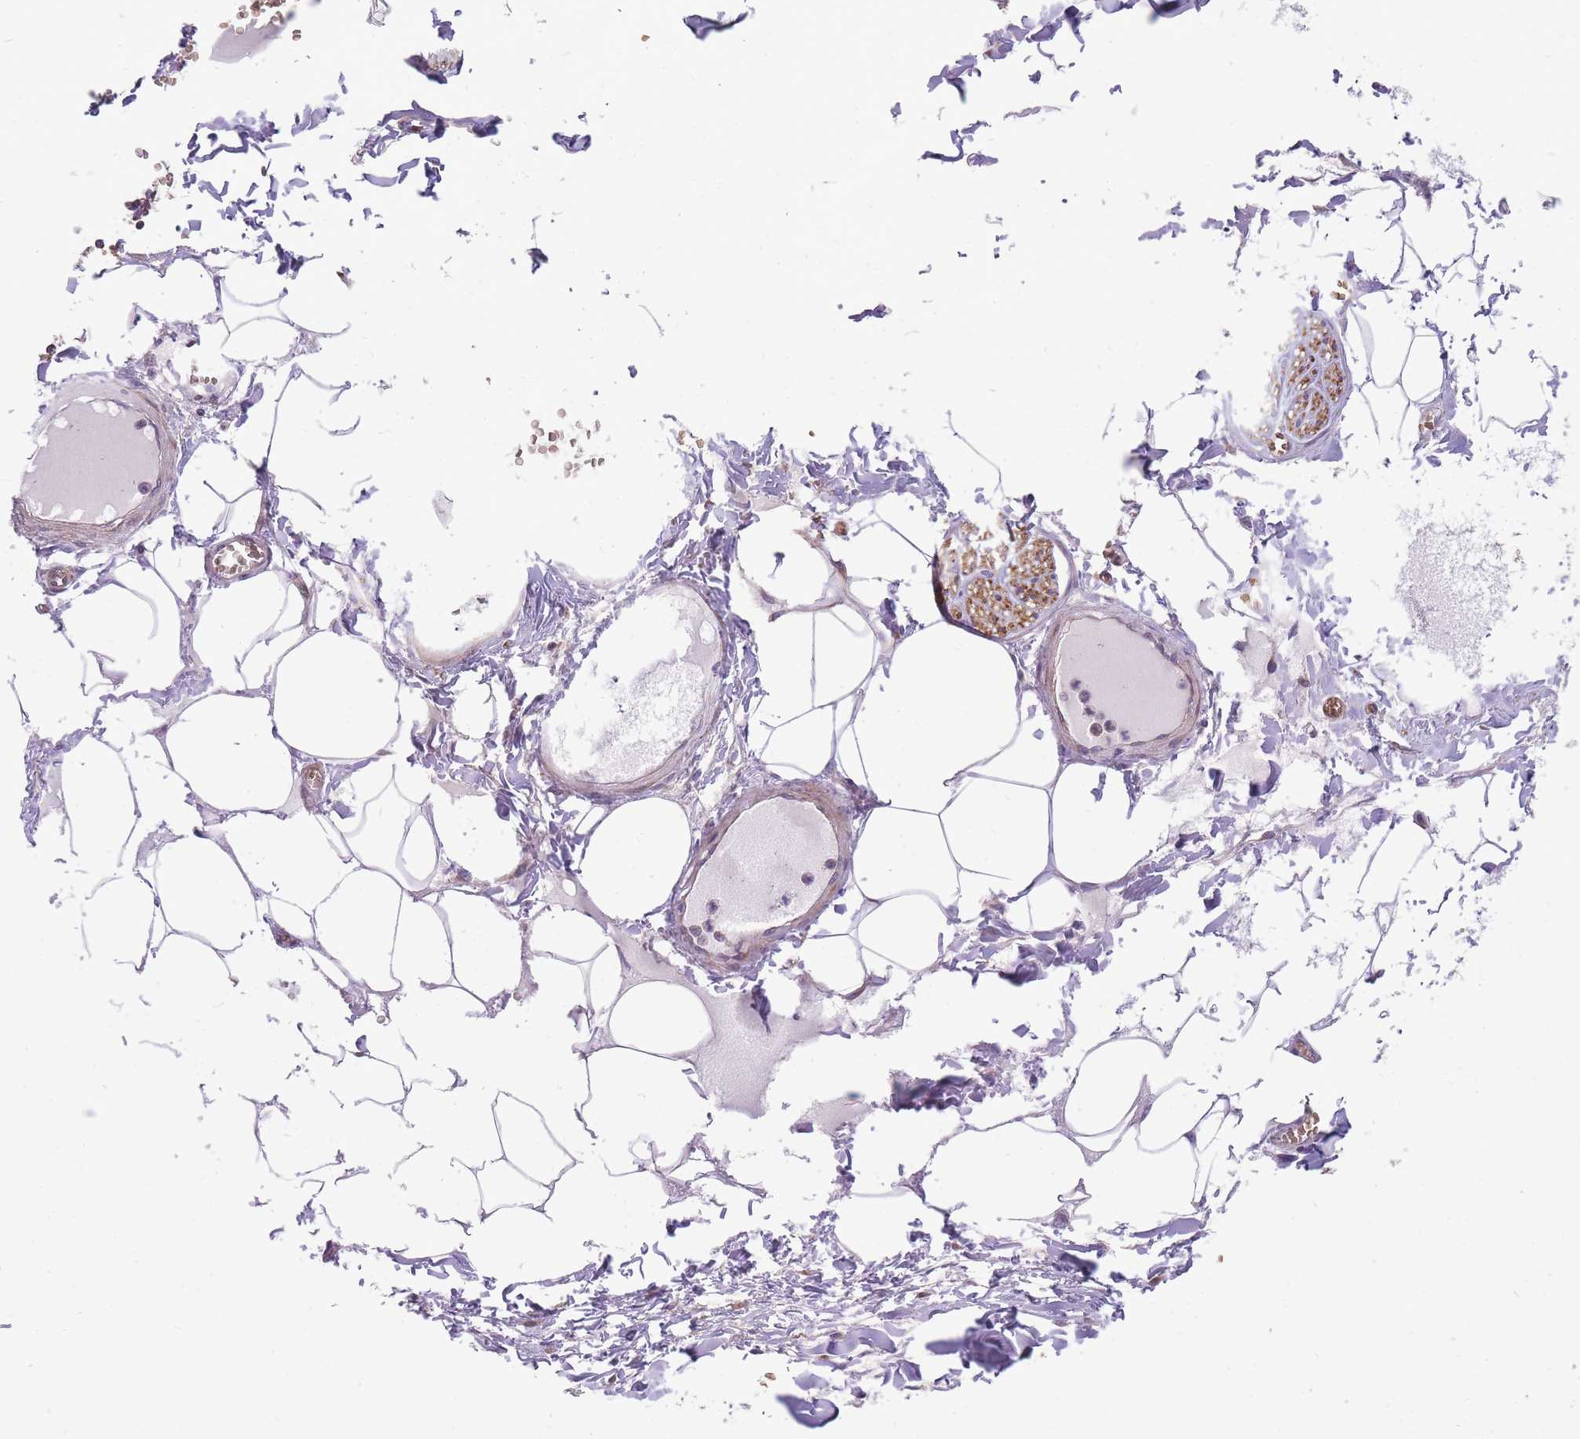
{"staining": {"intensity": "negative", "quantity": "none", "location": "none"}, "tissue": "adipose tissue", "cell_type": "Adipocytes", "image_type": "normal", "snomed": [{"axis": "morphology", "description": "Normal tissue, NOS"}, {"axis": "topography", "description": "Soft tissue"}, {"axis": "topography", "description": "Adipose tissue"}, {"axis": "topography", "description": "Vascular tissue"}, {"axis": "topography", "description": "Peripheral nerve tissue"}], "caption": "Adipocytes are negative for brown protein staining in unremarkable adipose tissue. (DAB (3,3'-diaminobenzidine) immunohistochemistry (IHC) with hematoxylin counter stain).", "gene": "ANKRD10", "patient": {"sex": "male", "age": 46}}